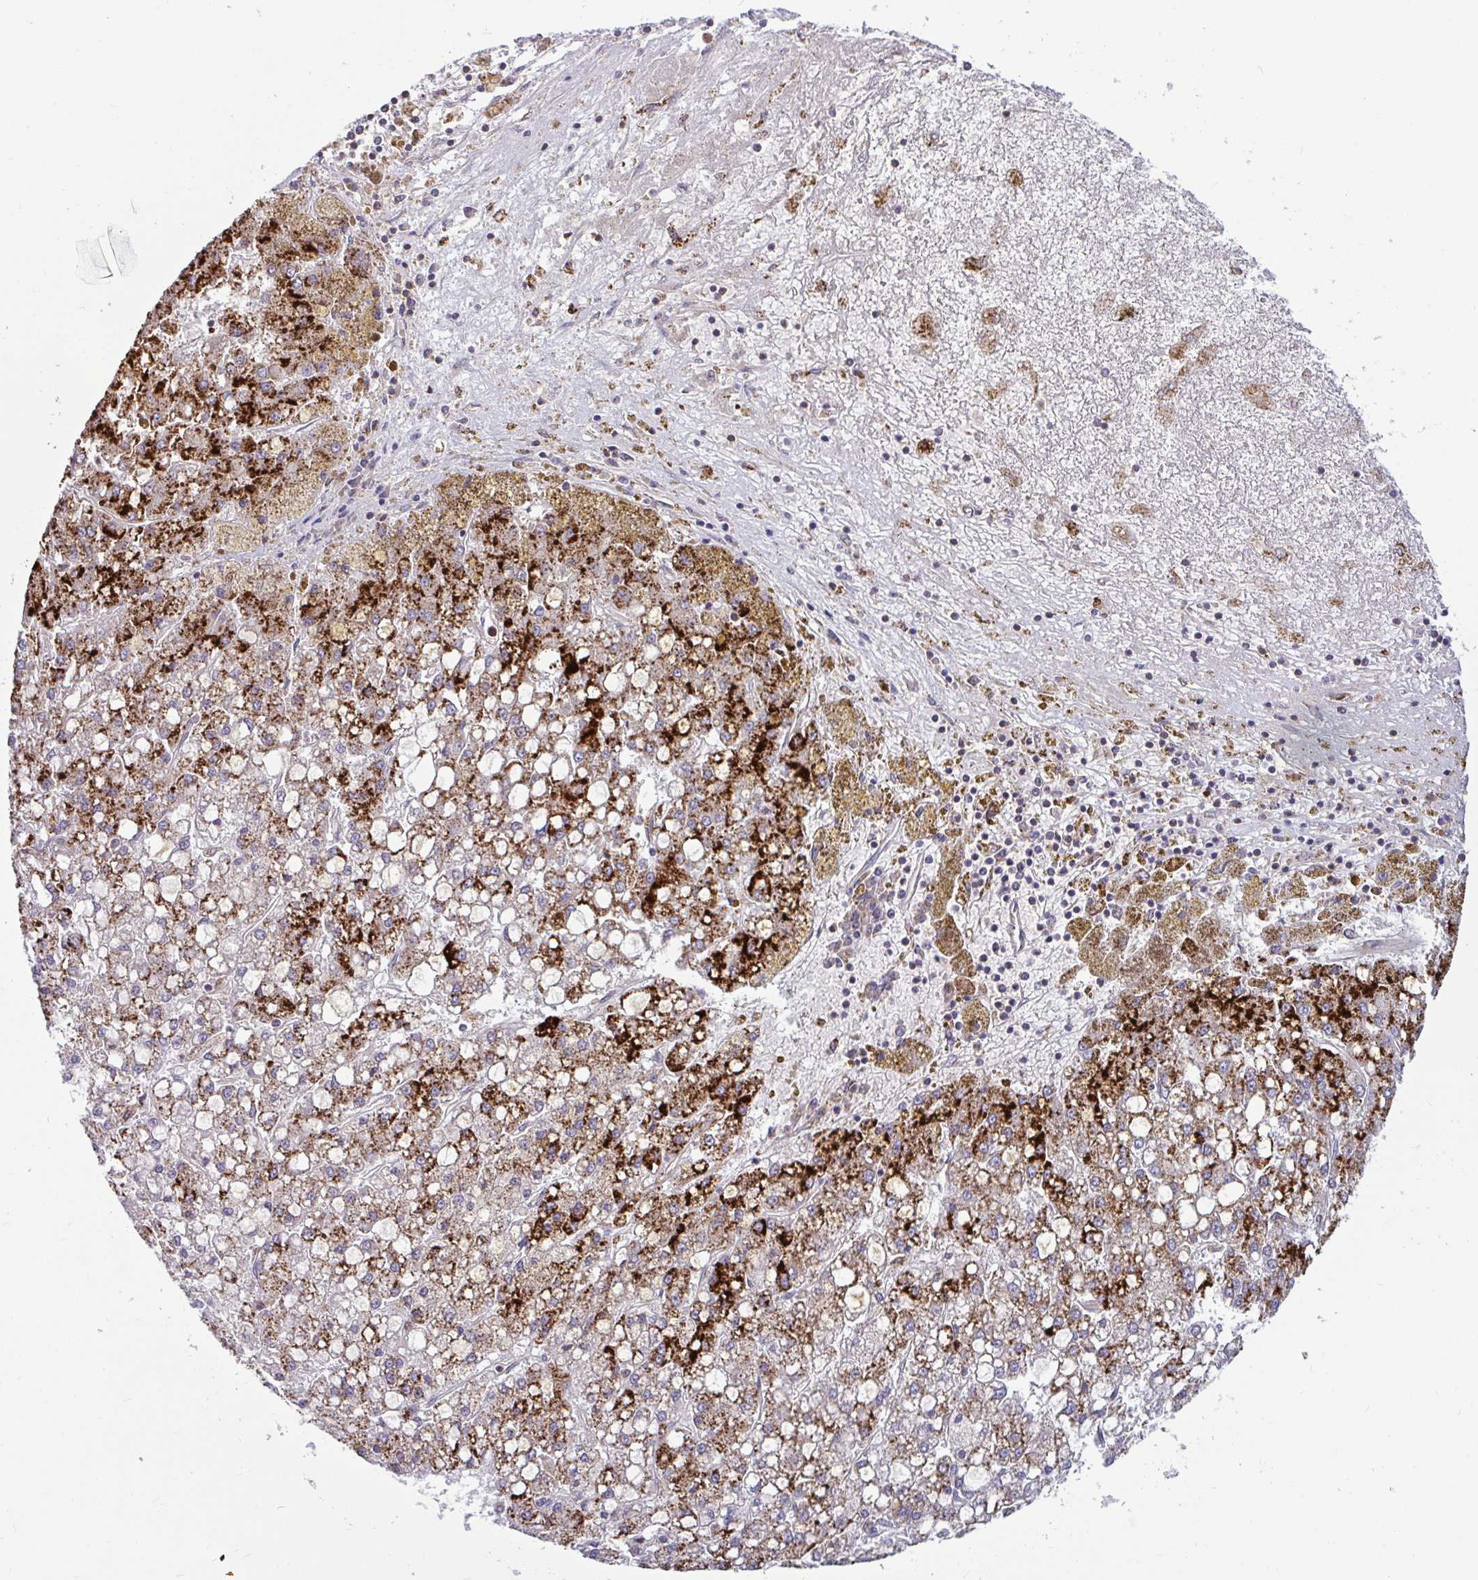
{"staining": {"intensity": "strong", "quantity": ">75%", "location": "cytoplasmic/membranous"}, "tissue": "liver cancer", "cell_type": "Tumor cells", "image_type": "cancer", "snomed": [{"axis": "morphology", "description": "Carcinoma, Hepatocellular, NOS"}, {"axis": "topography", "description": "Liver"}], "caption": "Immunohistochemical staining of liver cancer reveals high levels of strong cytoplasmic/membranous staining in about >75% of tumor cells.", "gene": "SPRY1", "patient": {"sex": "male", "age": 67}}